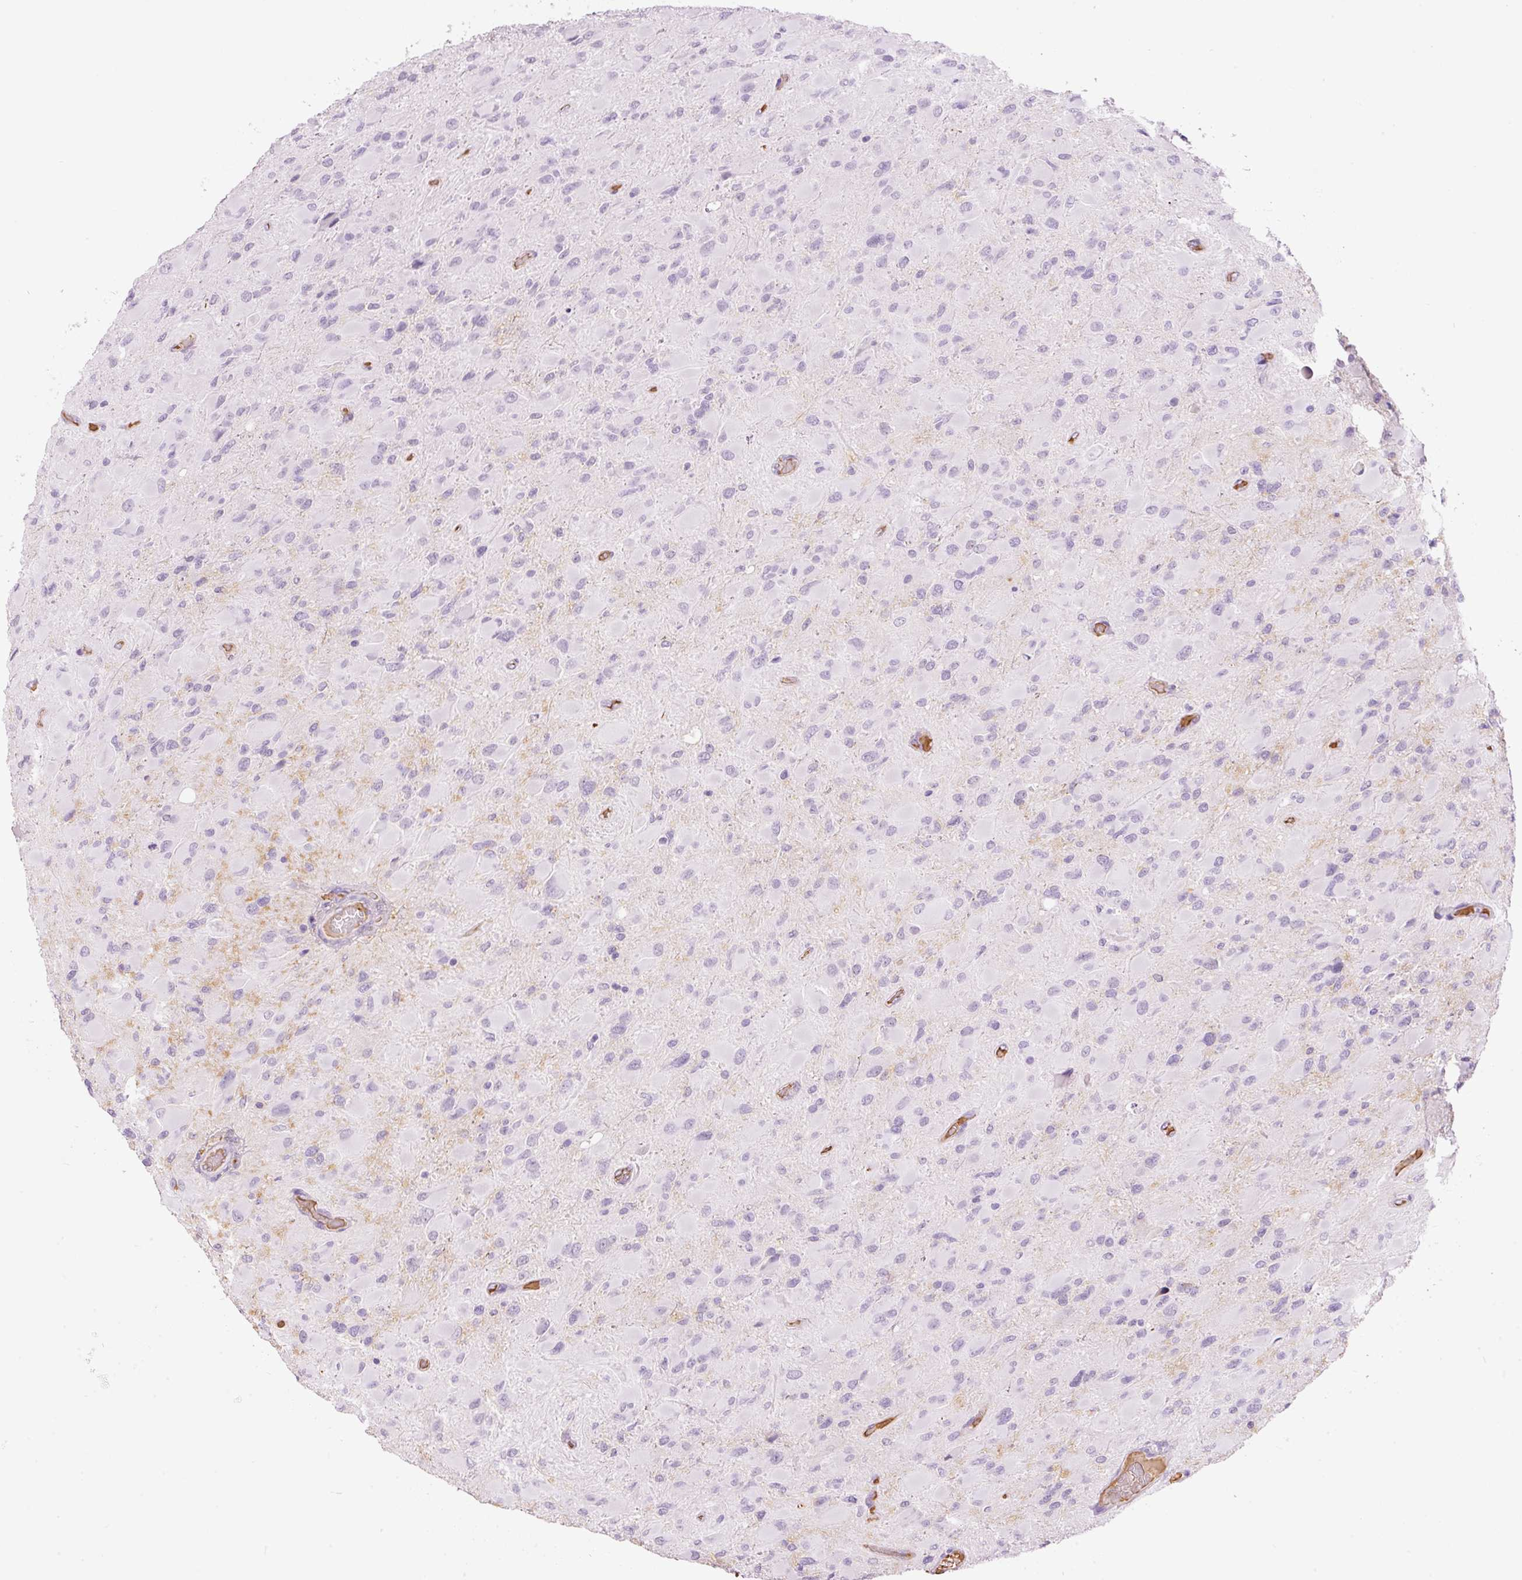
{"staining": {"intensity": "negative", "quantity": "none", "location": "none"}, "tissue": "glioma", "cell_type": "Tumor cells", "image_type": "cancer", "snomed": [{"axis": "morphology", "description": "Glioma, malignant, High grade"}, {"axis": "topography", "description": "Cerebral cortex"}], "caption": "This is a photomicrograph of IHC staining of malignant high-grade glioma, which shows no expression in tumor cells.", "gene": "PRPF38B", "patient": {"sex": "female", "age": 36}}